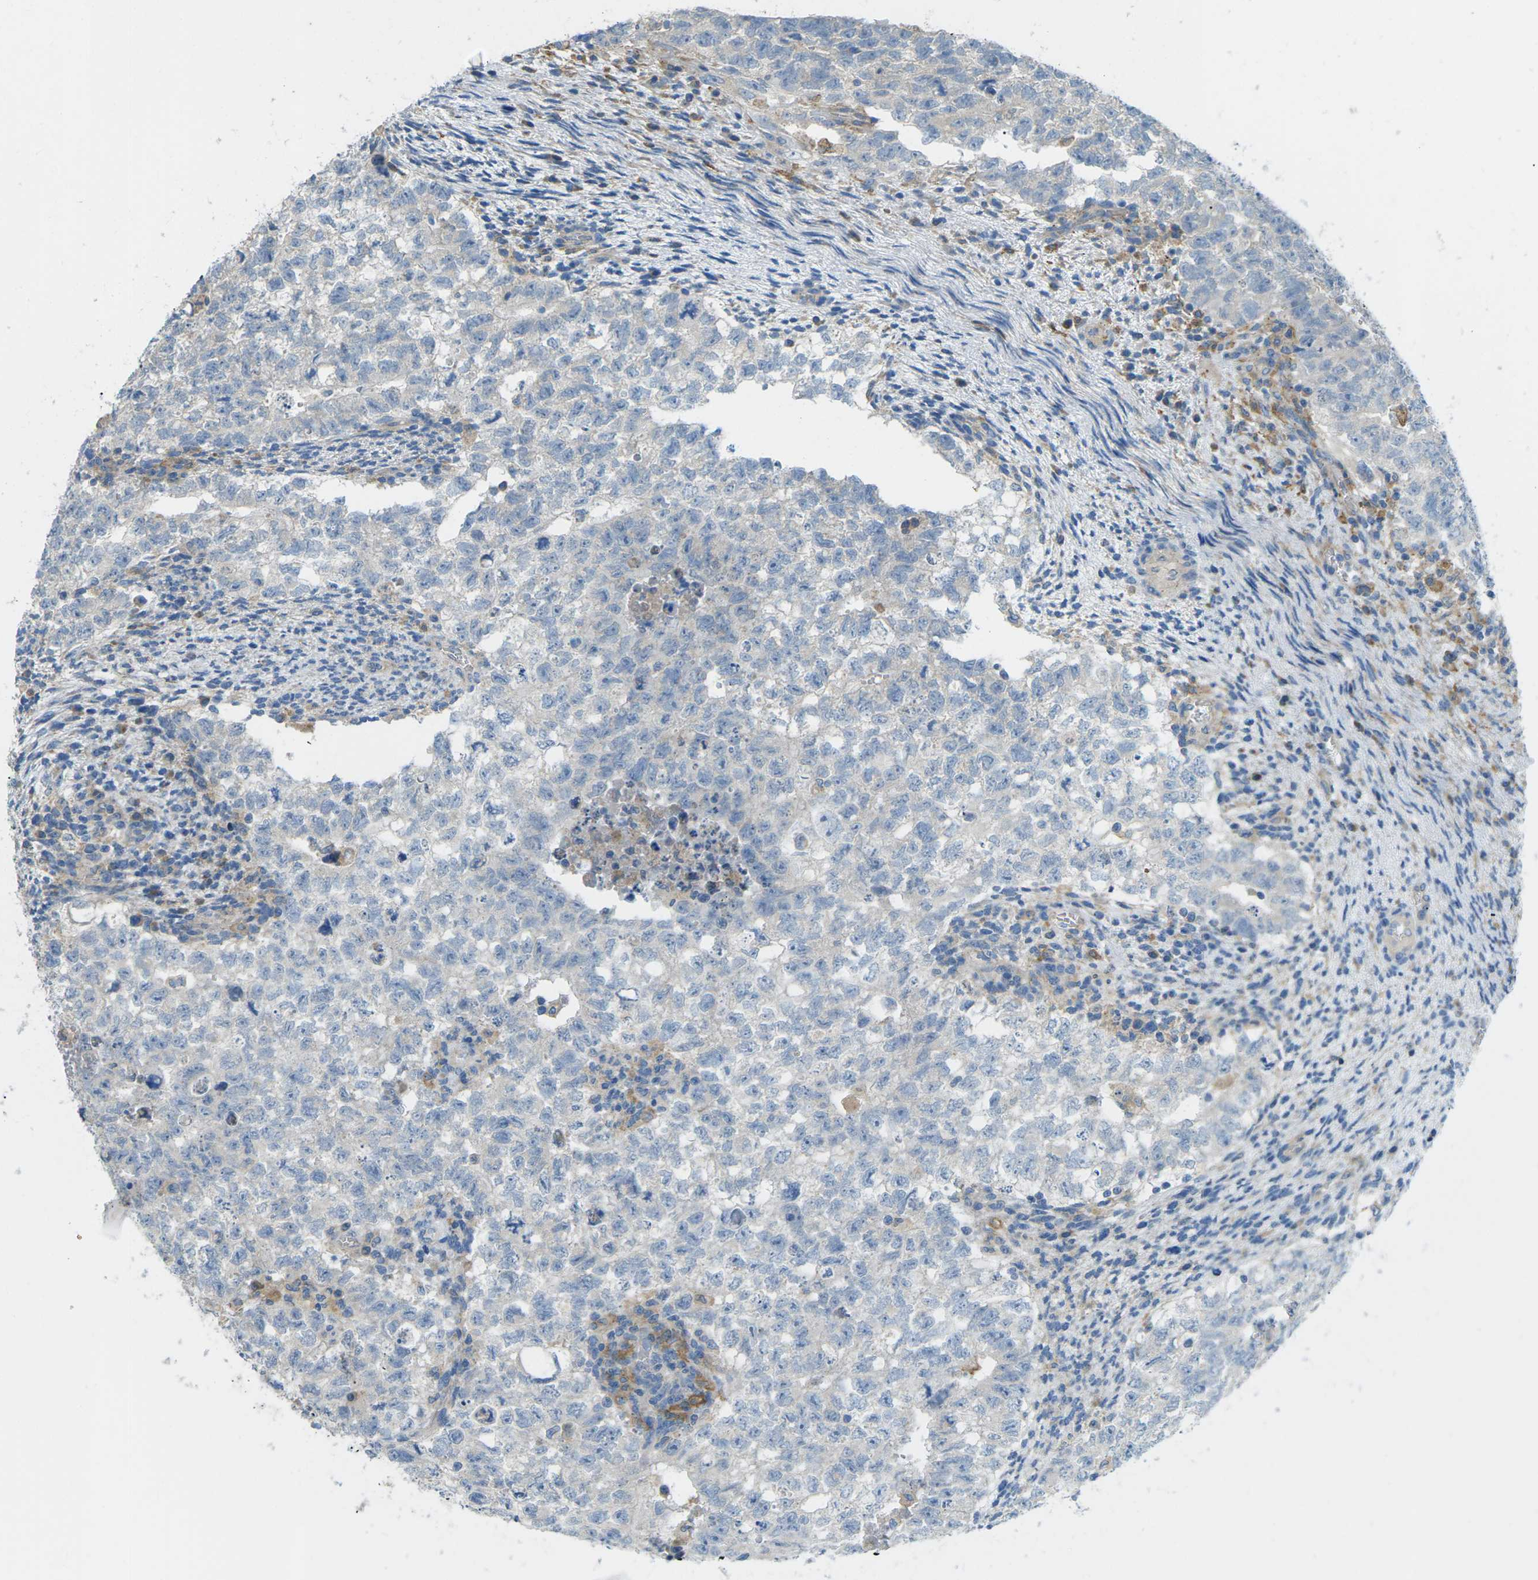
{"staining": {"intensity": "negative", "quantity": "none", "location": "none"}, "tissue": "testis cancer", "cell_type": "Tumor cells", "image_type": "cancer", "snomed": [{"axis": "morphology", "description": "Seminoma, NOS"}, {"axis": "morphology", "description": "Carcinoma, Embryonal, NOS"}, {"axis": "topography", "description": "Testis"}], "caption": "A histopathology image of testis seminoma stained for a protein exhibits no brown staining in tumor cells.", "gene": "MYLK4", "patient": {"sex": "male", "age": 38}}